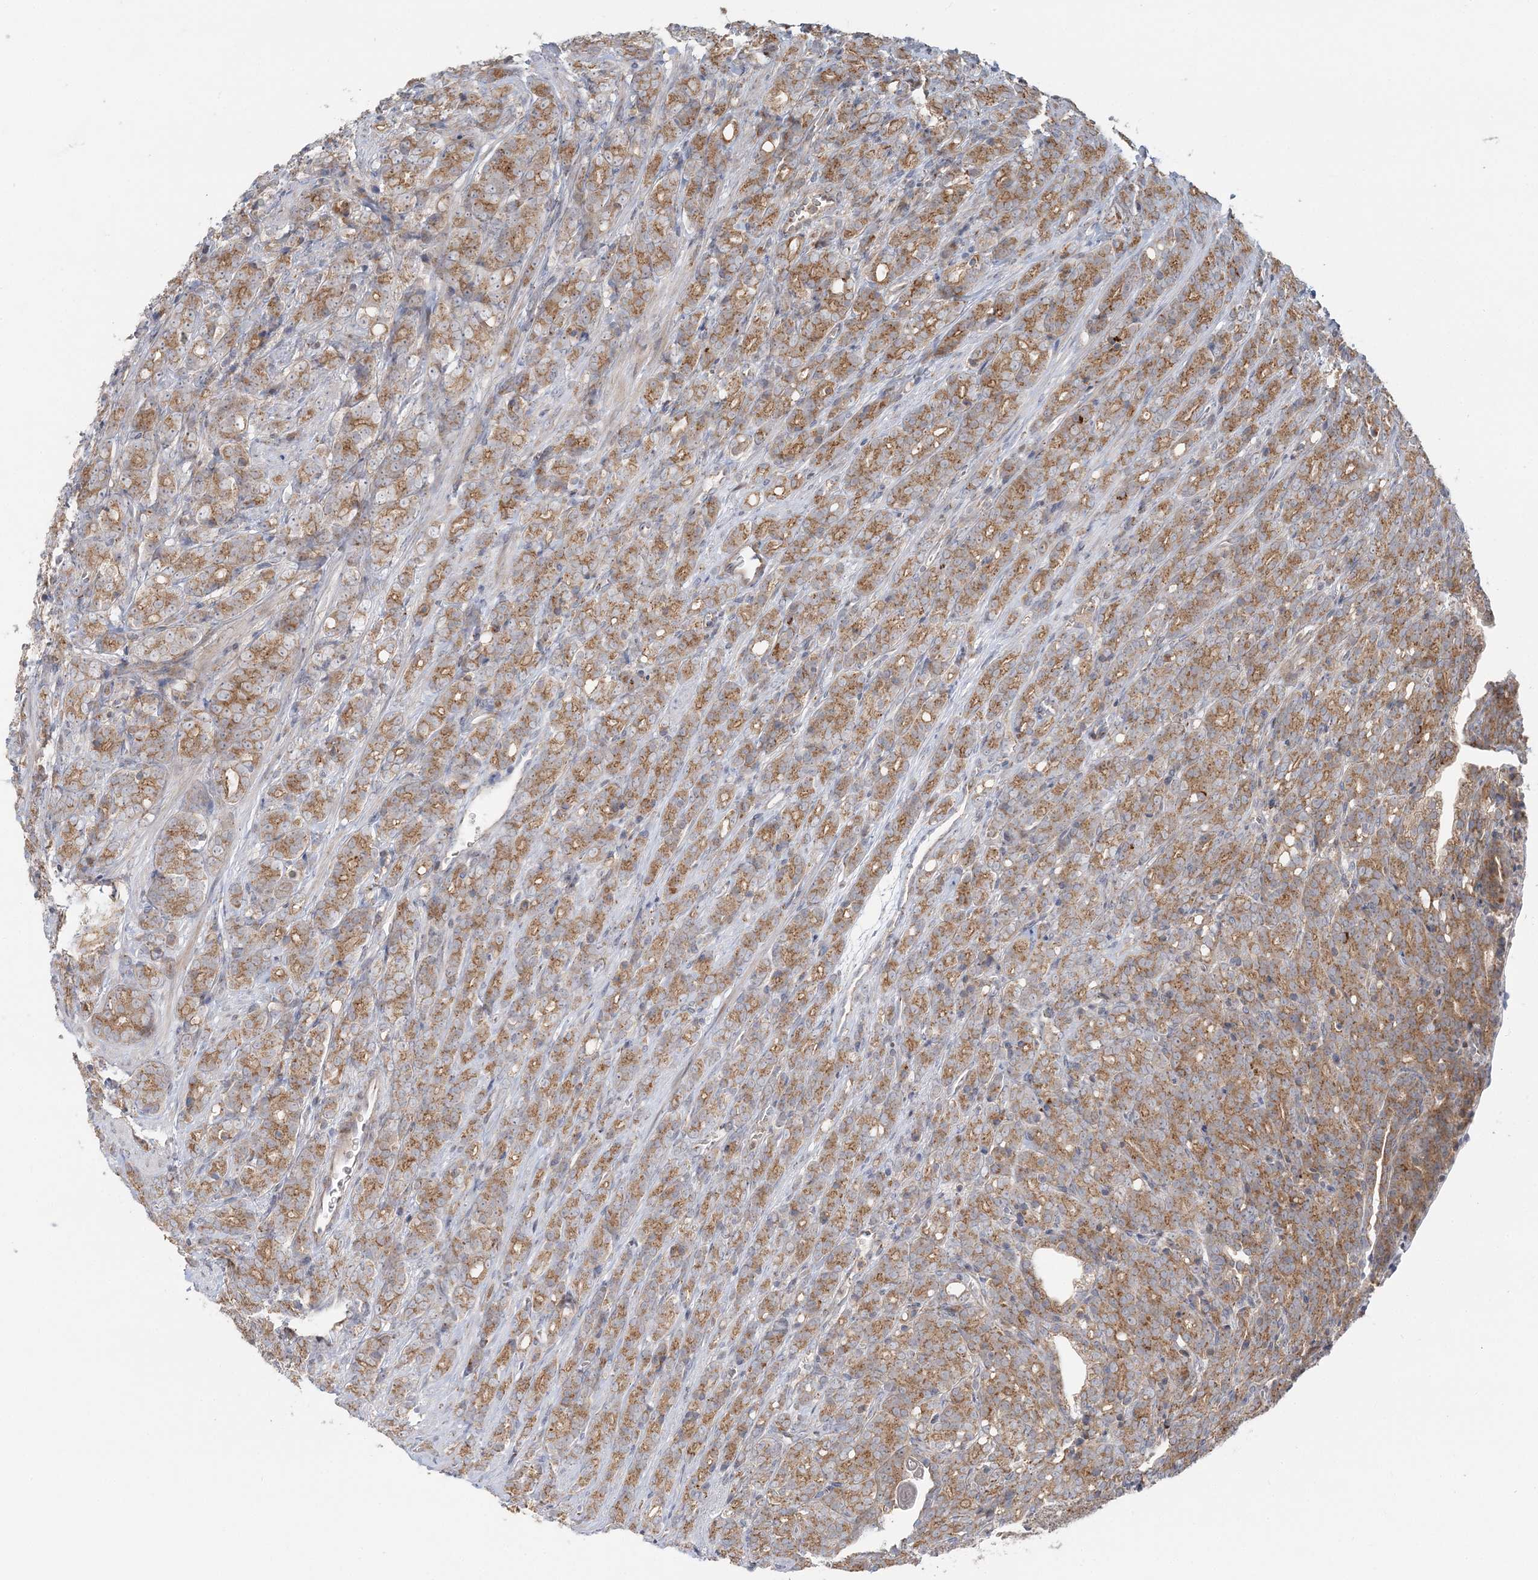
{"staining": {"intensity": "moderate", "quantity": ">75%", "location": "cytoplasmic/membranous"}, "tissue": "prostate cancer", "cell_type": "Tumor cells", "image_type": "cancer", "snomed": [{"axis": "morphology", "description": "Adenocarcinoma, High grade"}, {"axis": "topography", "description": "Prostate"}], "caption": "Prostate high-grade adenocarcinoma stained with a protein marker exhibits moderate staining in tumor cells.", "gene": "ABCC3", "patient": {"sex": "male", "age": 62}}